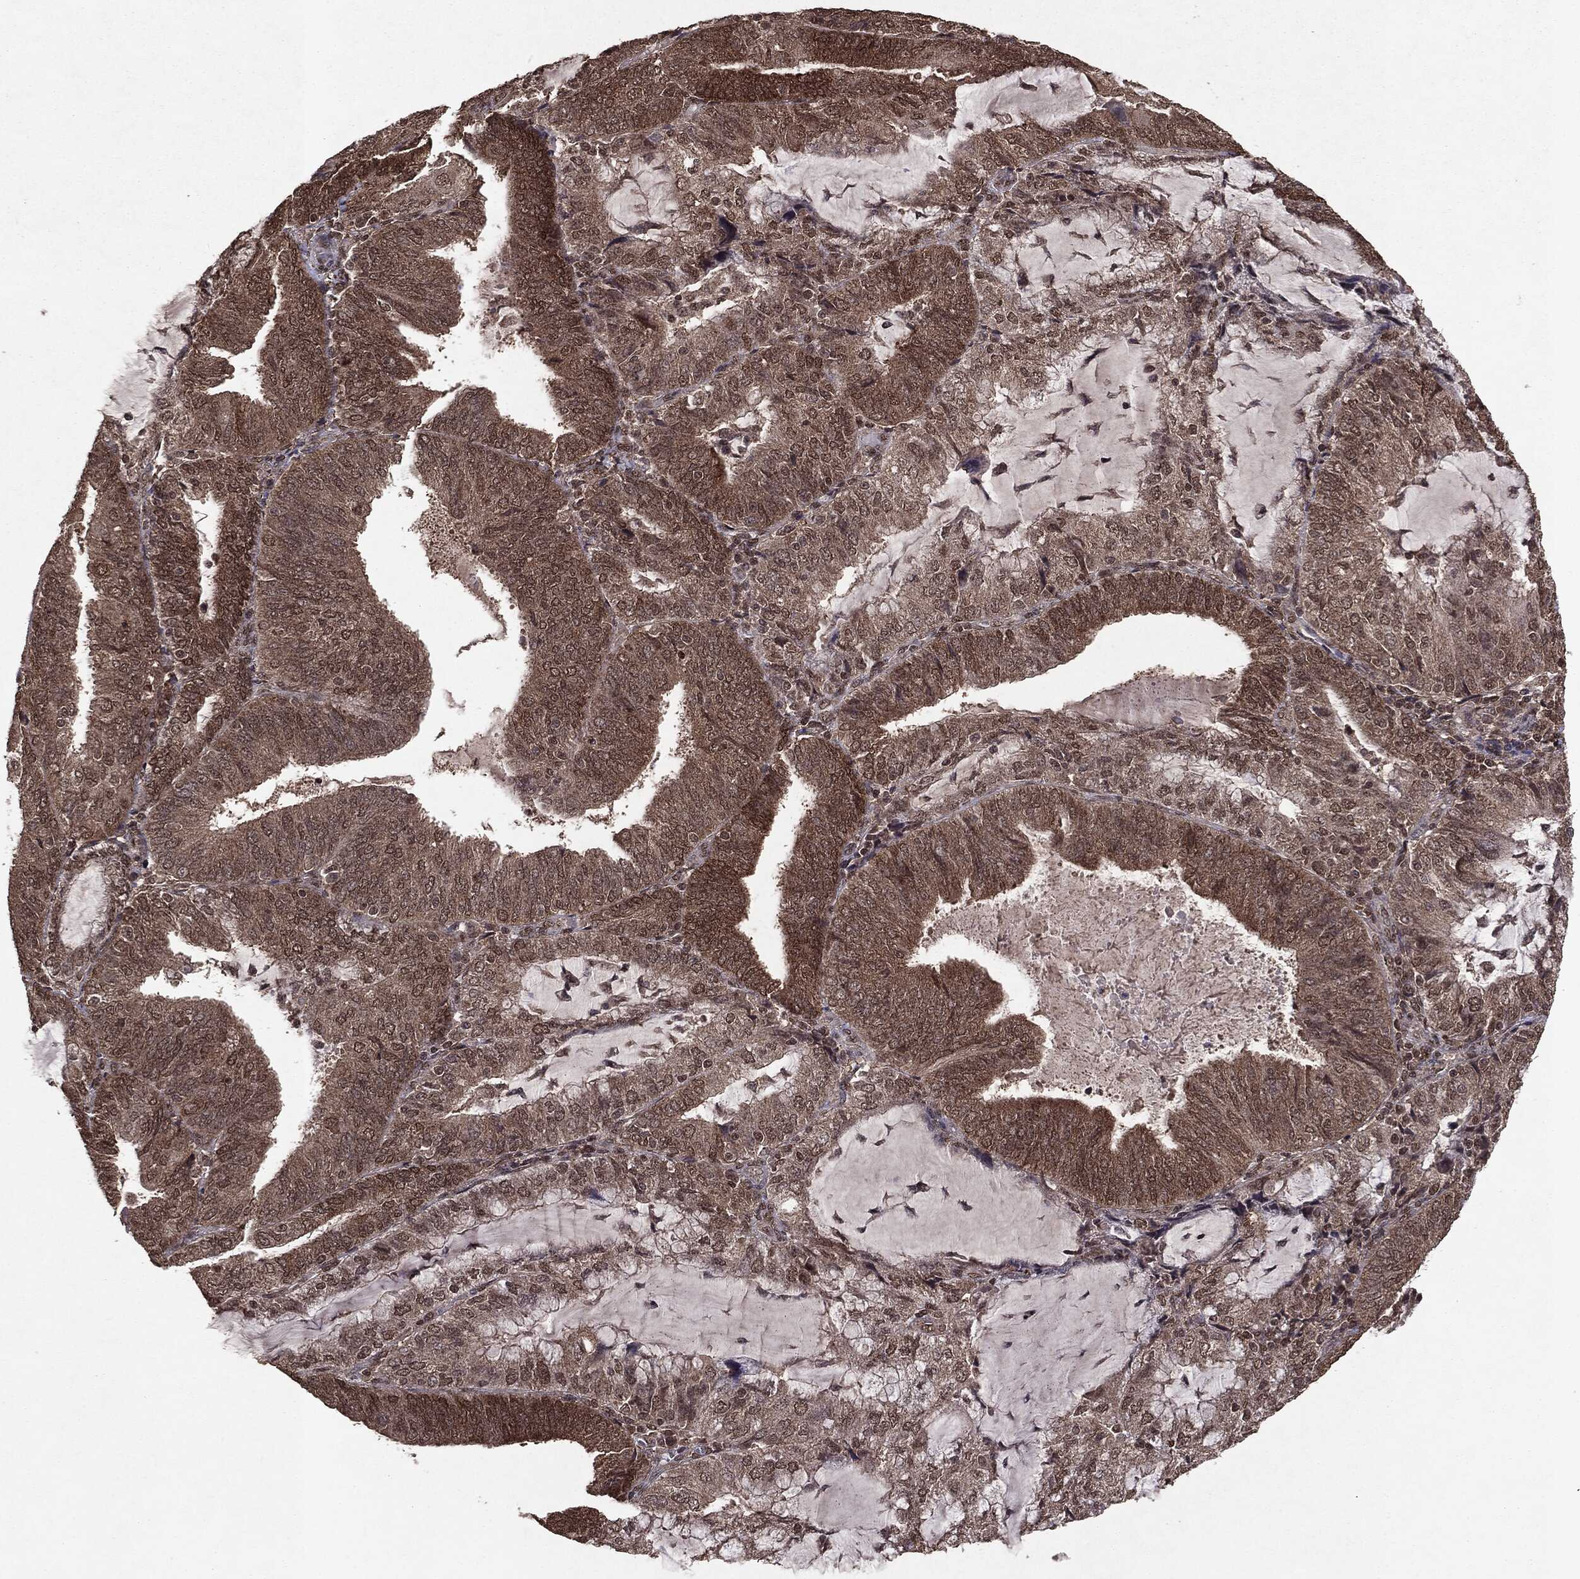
{"staining": {"intensity": "weak", "quantity": ">75%", "location": "cytoplasmic/membranous,nuclear"}, "tissue": "endometrial cancer", "cell_type": "Tumor cells", "image_type": "cancer", "snomed": [{"axis": "morphology", "description": "Adenocarcinoma, NOS"}, {"axis": "topography", "description": "Endometrium"}], "caption": "Protein analysis of endometrial adenocarcinoma tissue reveals weak cytoplasmic/membranous and nuclear positivity in about >75% of tumor cells. The staining was performed using DAB (3,3'-diaminobenzidine) to visualize the protein expression in brown, while the nuclei were stained in blue with hematoxylin (Magnification: 20x).", "gene": "PEBP1", "patient": {"sex": "female", "age": 81}}